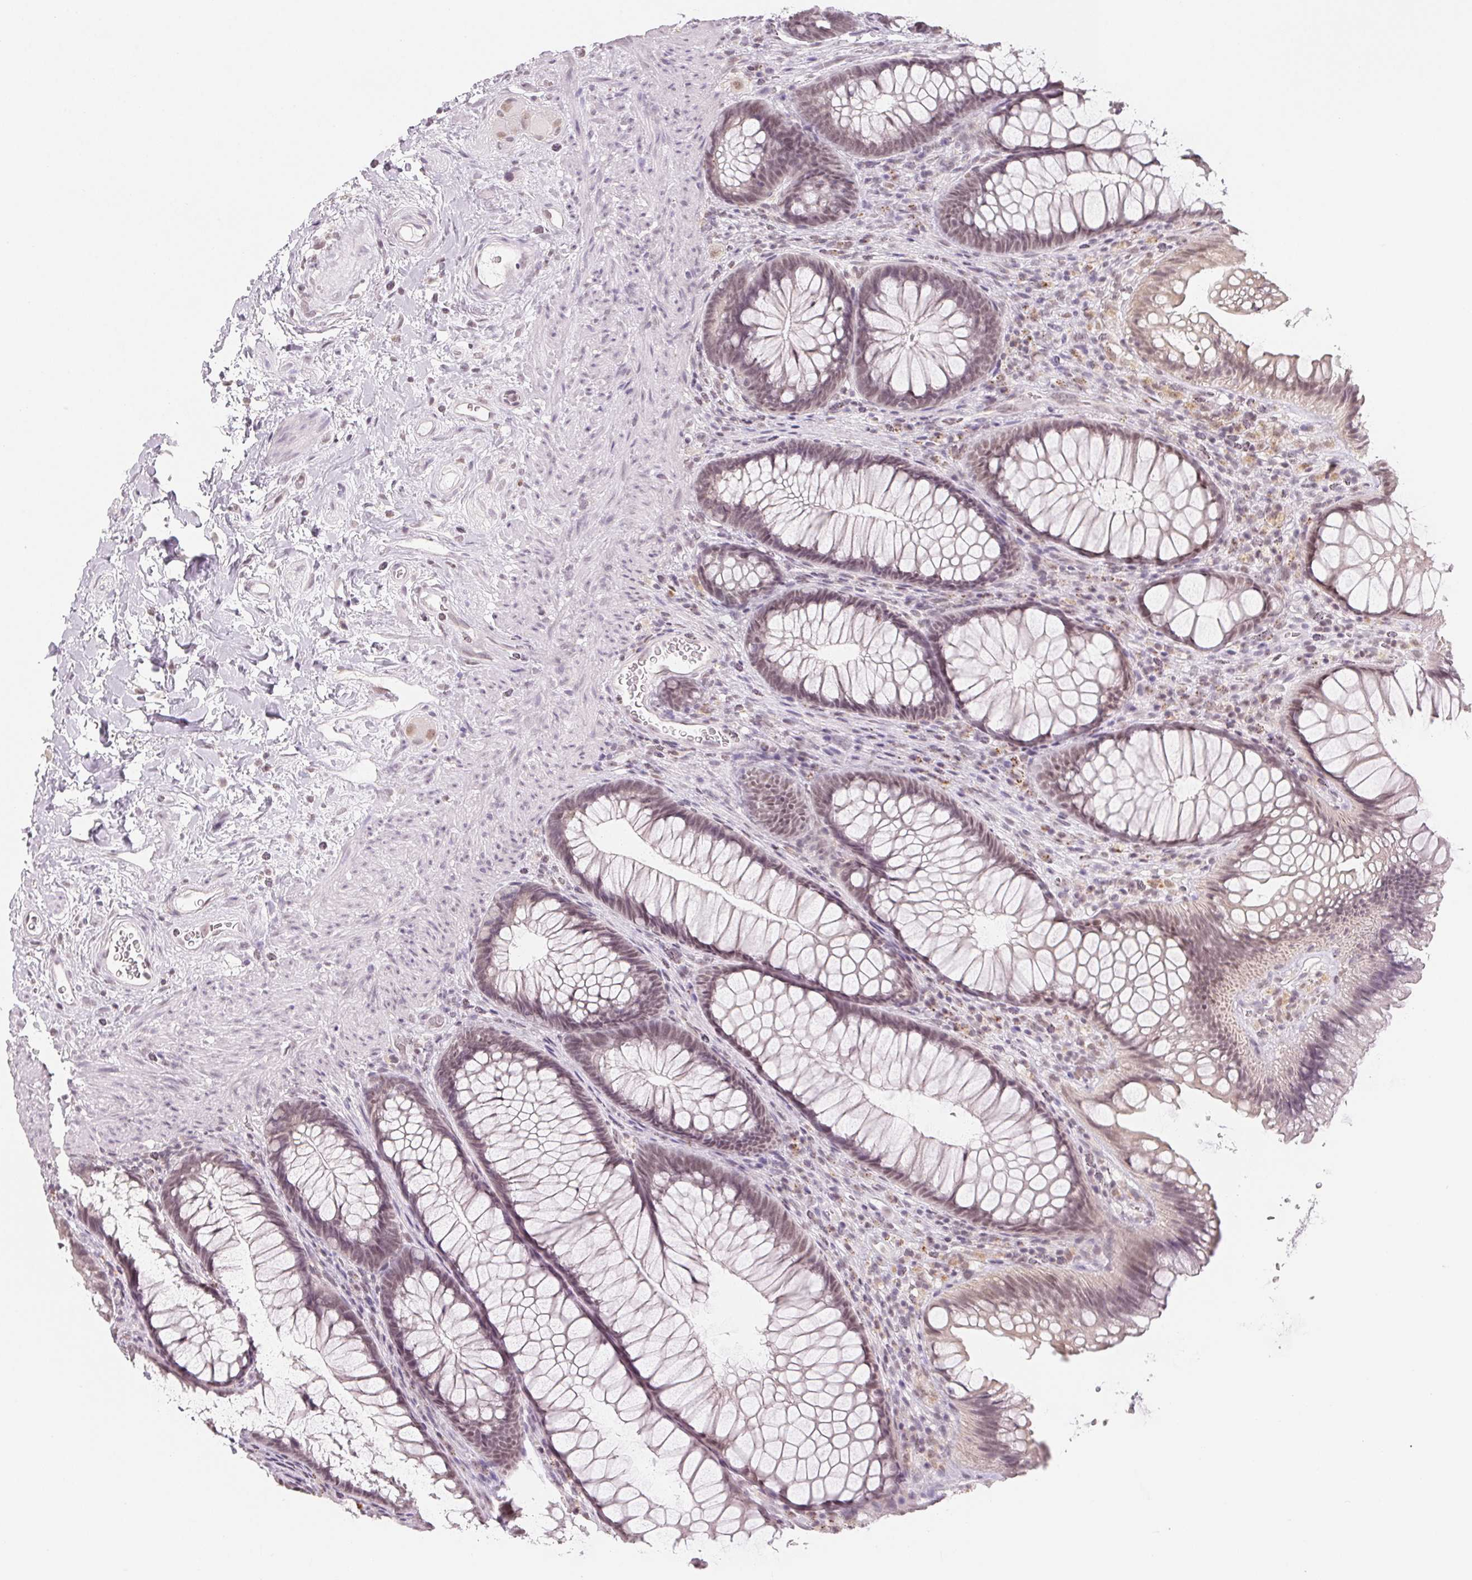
{"staining": {"intensity": "weak", "quantity": "25%-75%", "location": "nuclear"}, "tissue": "rectum", "cell_type": "Glandular cells", "image_type": "normal", "snomed": [{"axis": "morphology", "description": "Normal tissue, NOS"}, {"axis": "topography", "description": "Smooth muscle"}, {"axis": "topography", "description": "Rectum"}], "caption": "DAB immunohistochemical staining of benign rectum shows weak nuclear protein positivity in about 25%-75% of glandular cells.", "gene": "NXF3", "patient": {"sex": "male", "age": 53}}